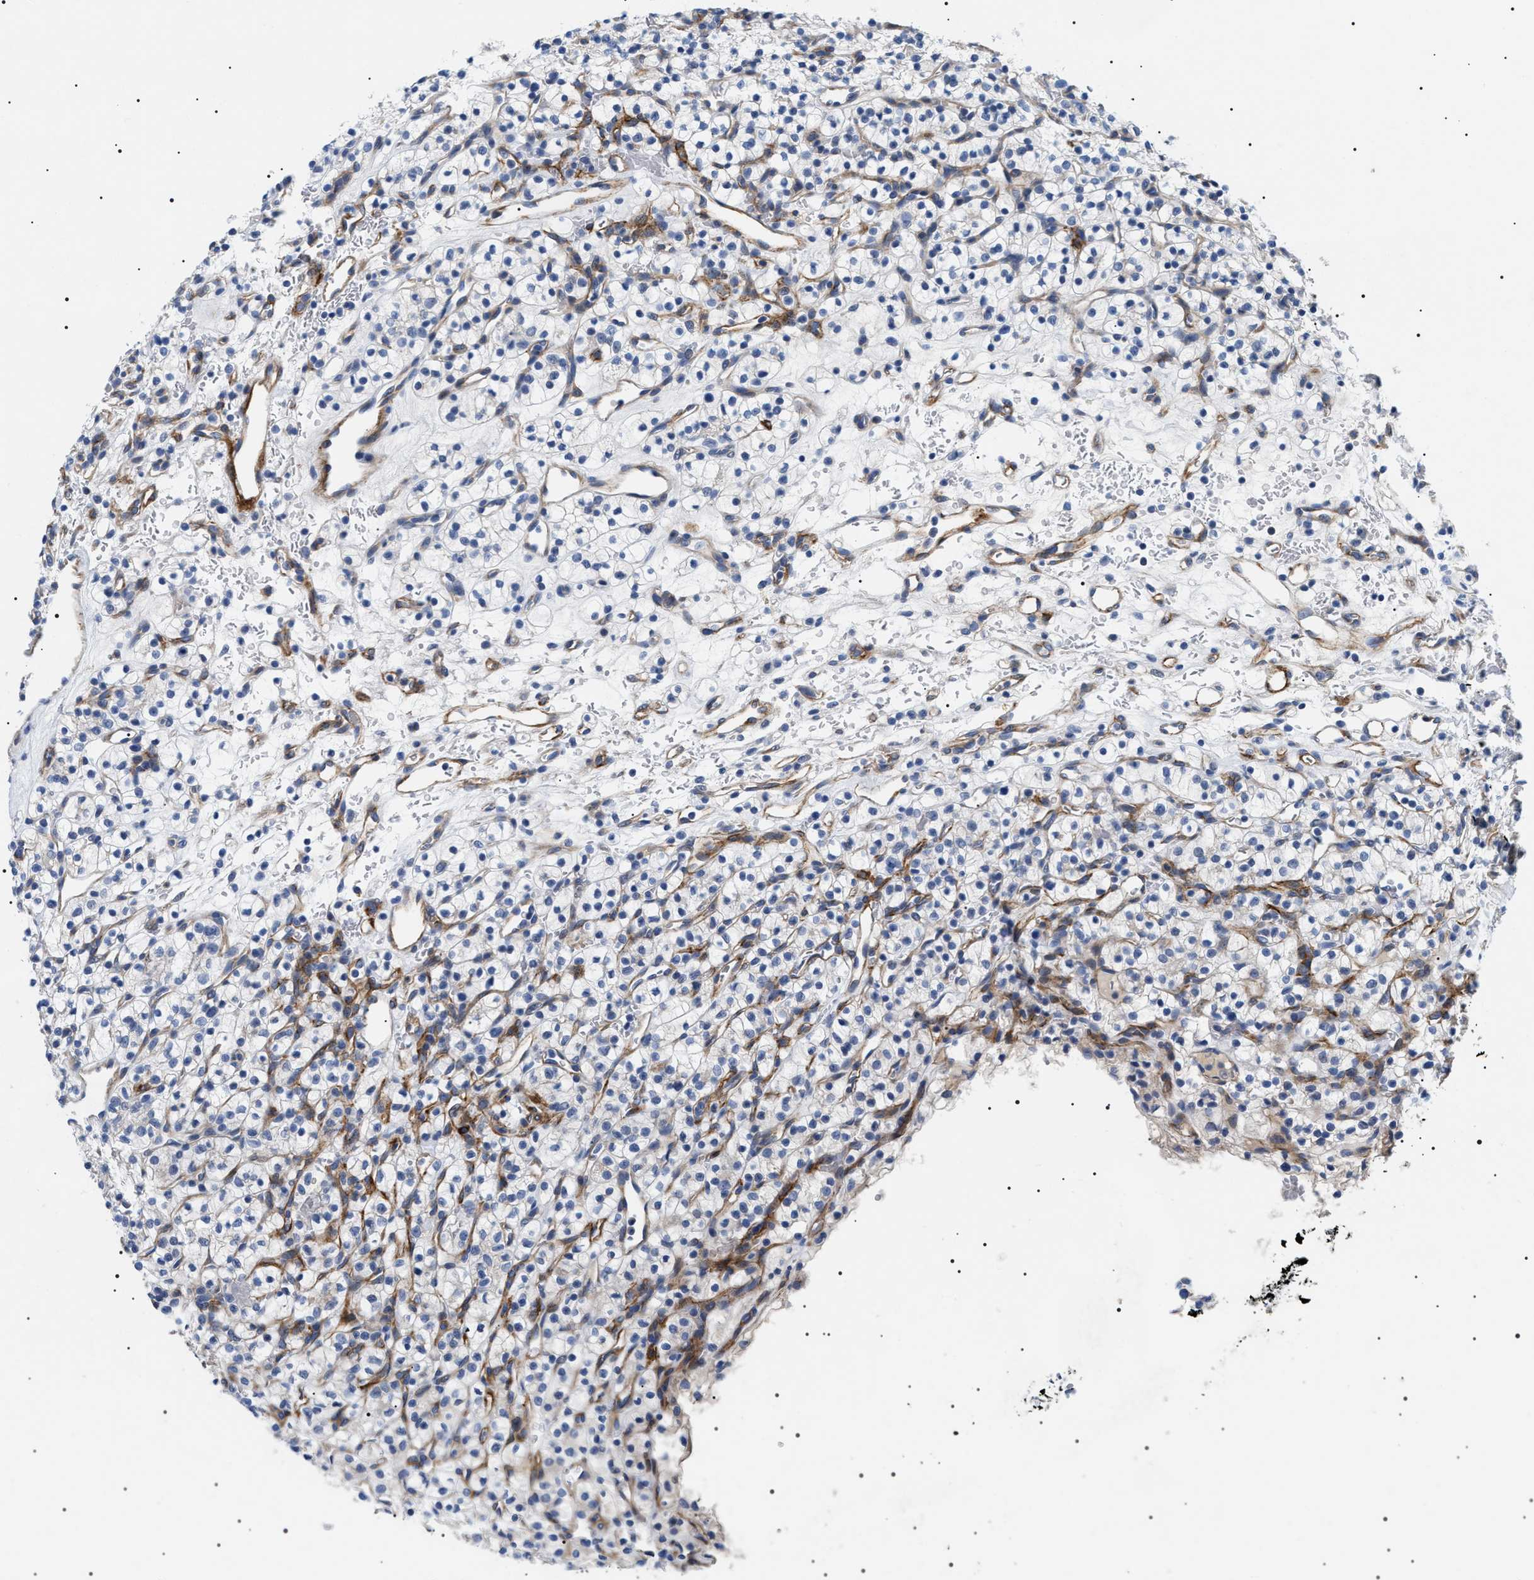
{"staining": {"intensity": "negative", "quantity": "none", "location": "none"}, "tissue": "renal cancer", "cell_type": "Tumor cells", "image_type": "cancer", "snomed": [{"axis": "morphology", "description": "Adenocarcinoma, NOS"}, {"axis": "topography", "description": "Kidney"}], "caption": "The histopathology image reveals no staining of tumor cells in renal adenocarcinoma.", "gene": "TMEM222", "patient": {"sex": "female", "age": 57}}